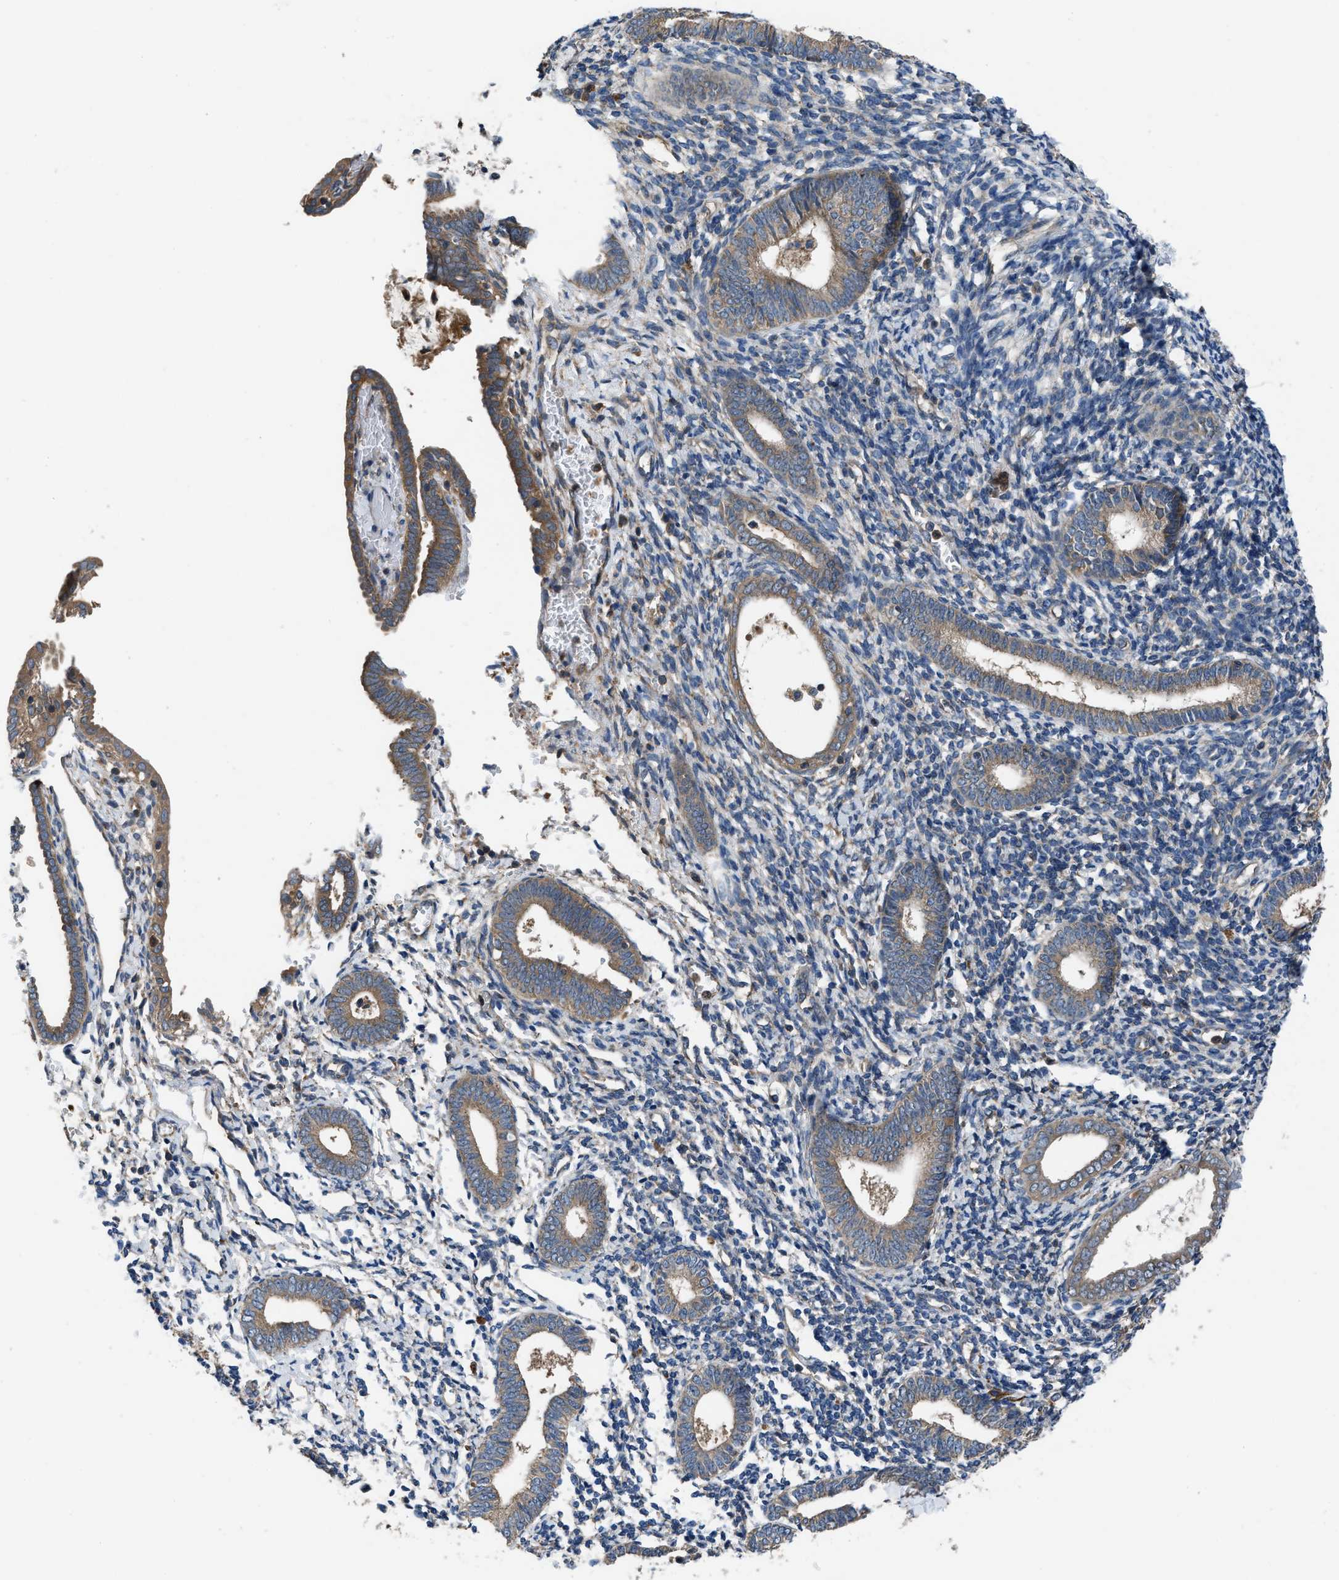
{"staining": {"intensity": "negative", "quantity": "none", "location": "none"}, "tissue": "endometrium", "cell_type": "Cells in endometrial stroma", "image_type": "normal", "snomed": [{"axis": "morphology", "description": "Normal tissue, NOS"}, {"axis": "morphology", "description": "Adenocarcinoma, NOS"}, {"axis": "topography", "description": "Endometrium"}], "caption": "Unremarkable endometrium was stained to show a protein in brown. There is no significant staining in cells in endometrial stroma.", "gene": "USP25", "patient": {"sex": "female", "age": 57}}